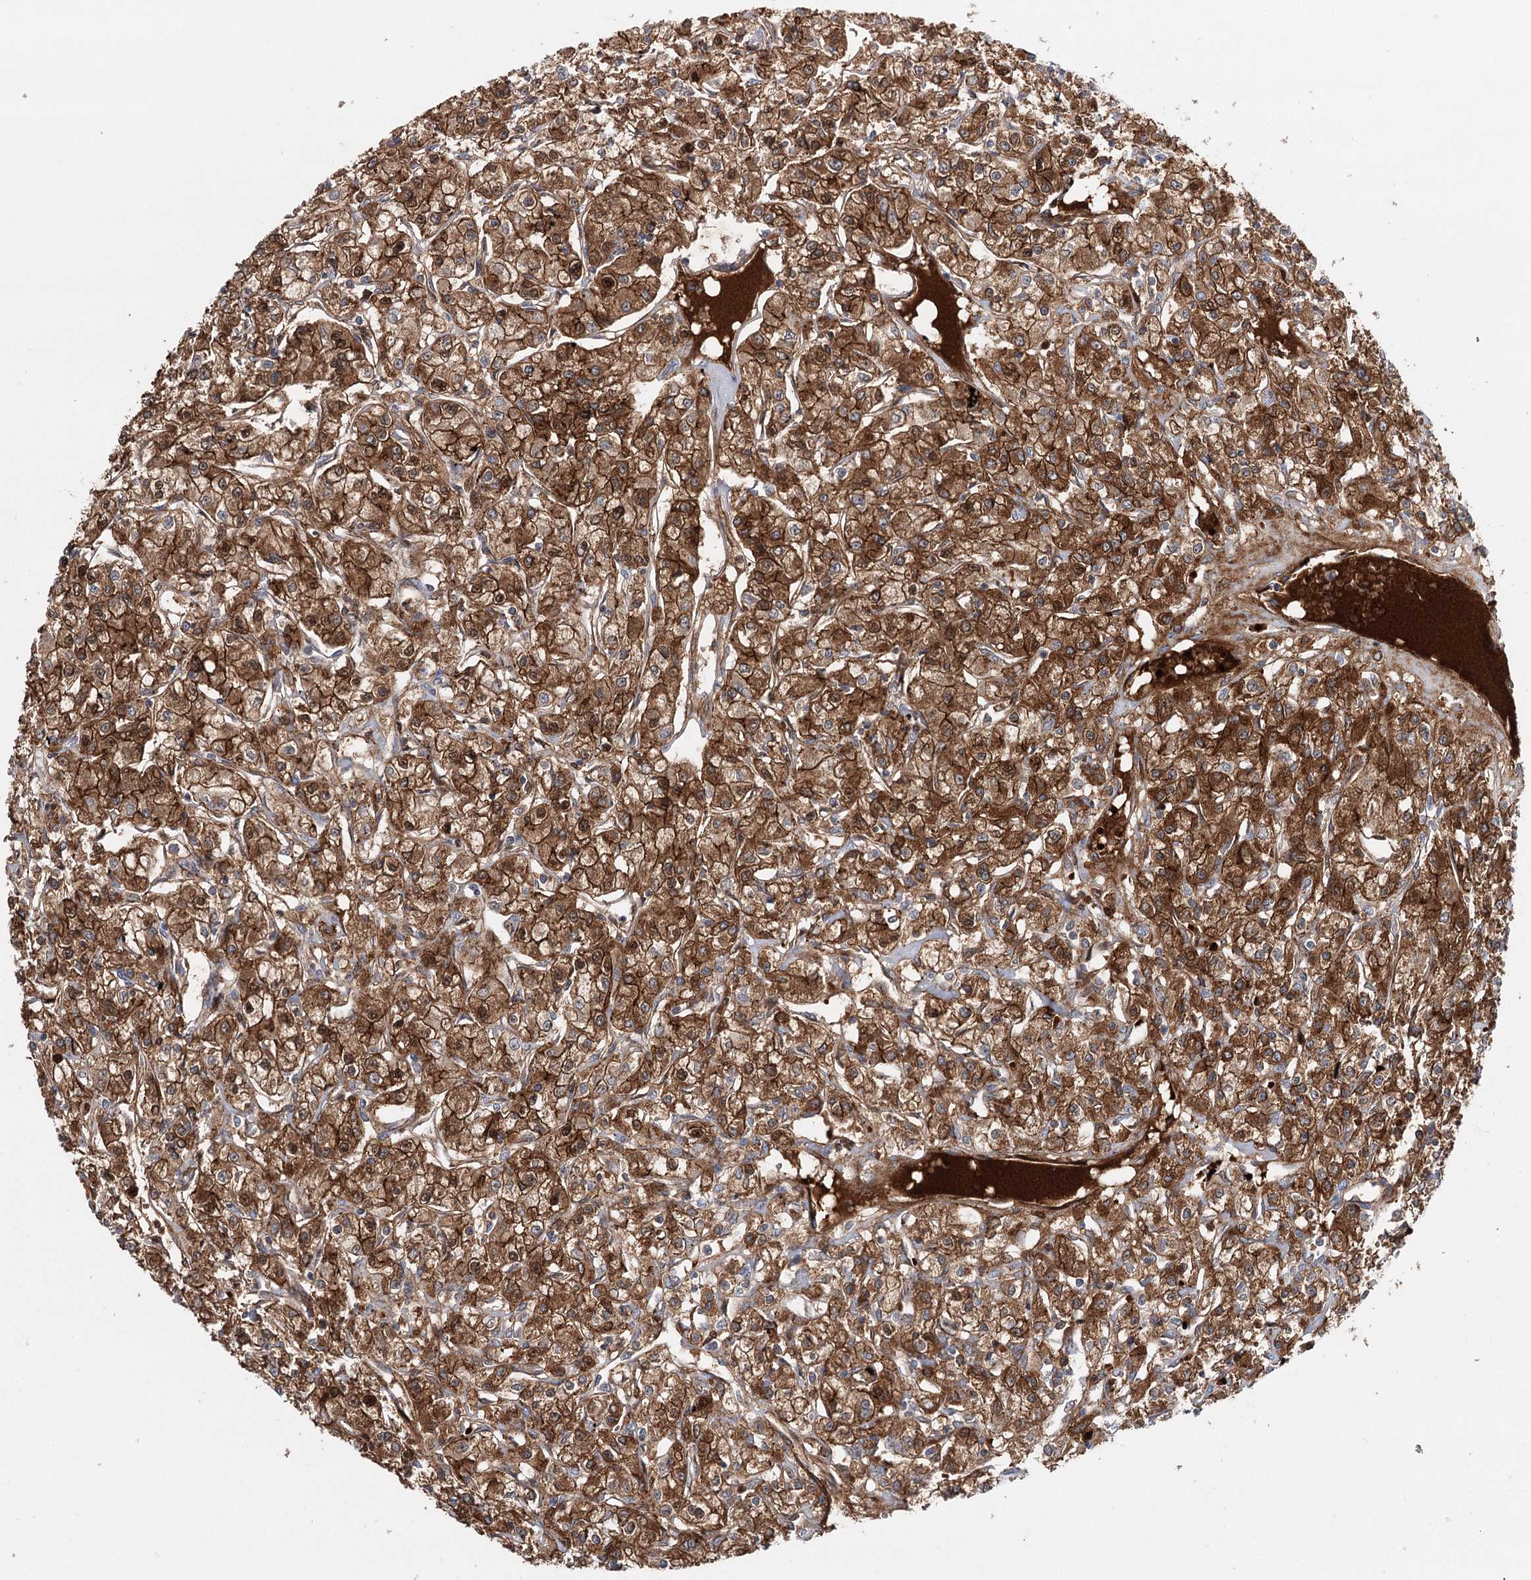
{"staining": {"intensity": "moderate", "quantity": ">75%", "location": "cytoplasmic/membranous,nuclear"}, "tissue": "renal cancer", "cell_type": "Tumor cells", "image_type": "cancer", "snomed": [{"axis": "morphology", "description": "Adenocarcinoma, NOS"}, {"axis": "topography", "description": "Kidney"}], "caption": "Renal cancer (adenocarcinoma) tissue displays moderate cytoplasmic/membranous and nuclear expression in approximately >75% of tumor cells, visualized by immunohistochemistry. (DAB IHC with brightfield microscopy, high magnification).", "gene": "PKP4", "patient": {"sex": "female", "age": 59}}